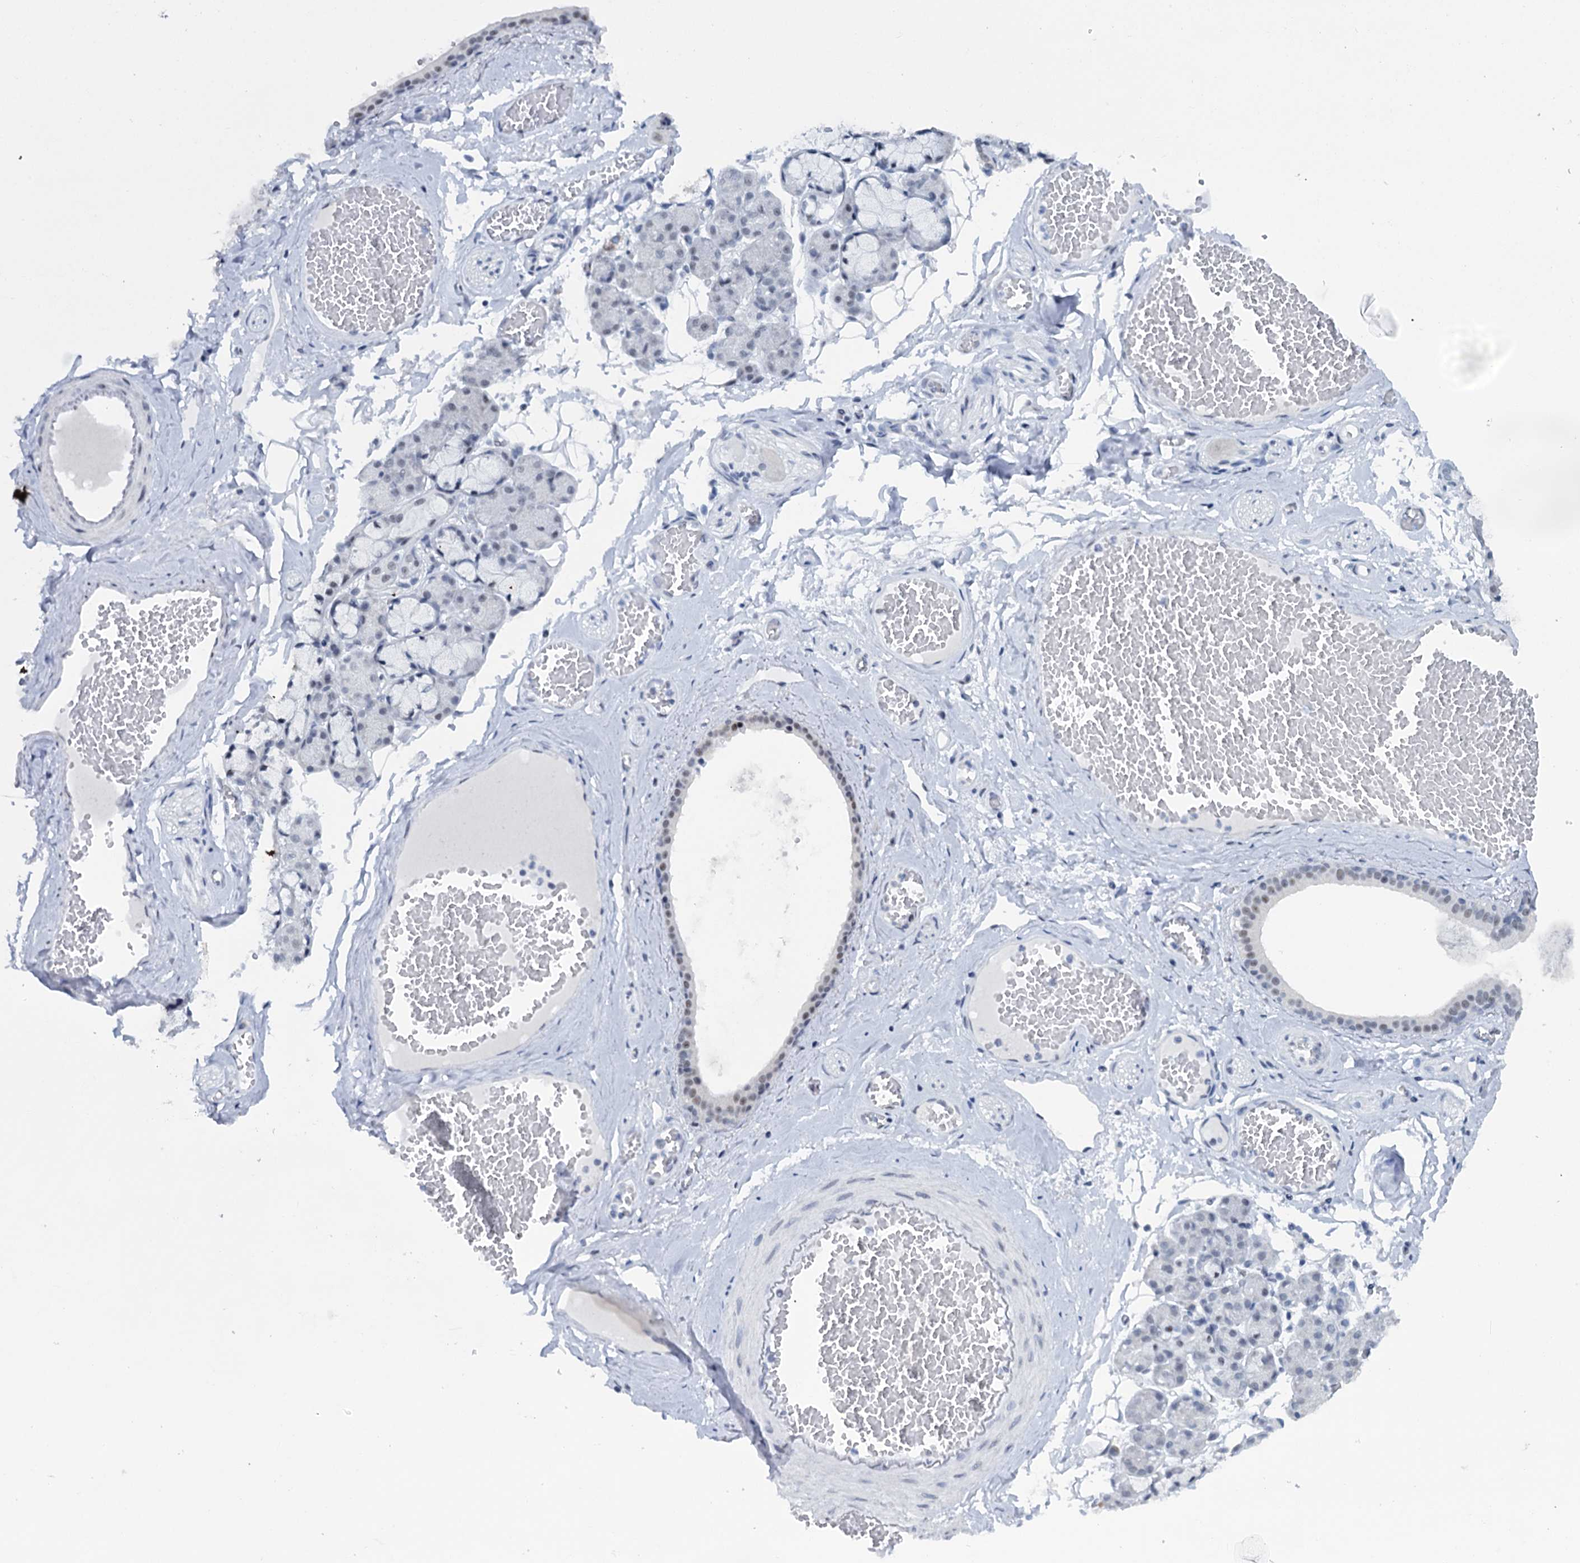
{"staining": {"intensity": "moderate", "quantity": "<25%", "location": "nuclear"}, "tissue": "salivary gland", "cell_type": "Glandular cells", "image_type": "normal", "snomed": [{"axis": "morphology", "description": "Normal tissue, NOS"}, {"axis": "topography", "description": "Salivary gland"}], "caption": "Glandular cells demonstrate low levels of moderate nuclear expression in approximately <25% of cells in normal salivary gland.", "gene": "SREK1", "patient": {"sex": "male", "age": 63}}